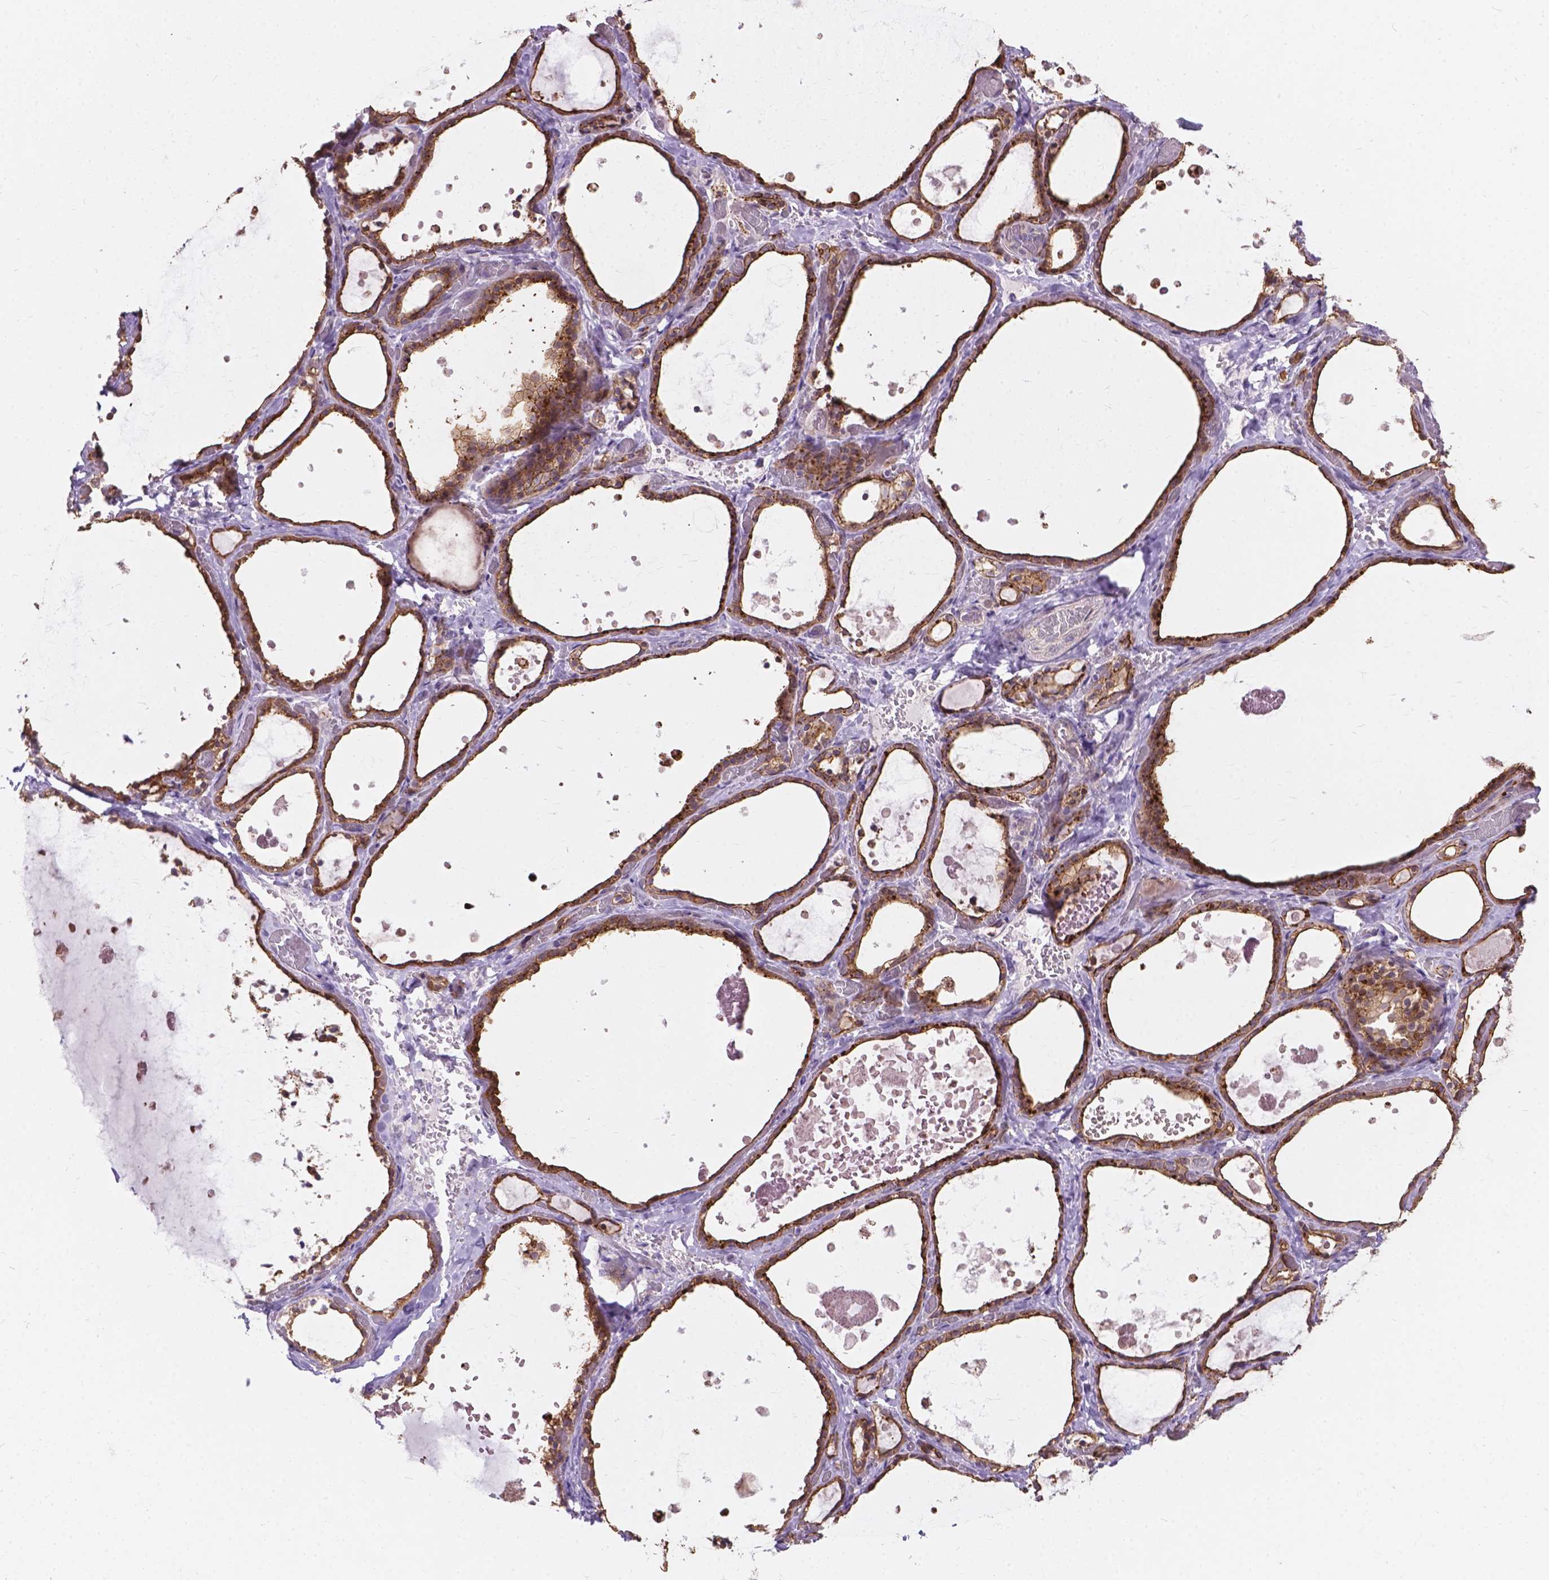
{"staining": {"intensity": "moderate", "quantity": "25%-75%", "location": "cytoplasmic/membranous"}, "tissue": "thyroid gland", "cell_type": "Glandular cells", "image_type": "normal", "snomed": [{"axis": "morphology", "description": "Normal tissue, NOS"}, {"axis": "topography", "description": "Thyroid gland"}], "caption": "Immunohistochemistry (IHC) image of normal thyroid gland: thyroid gland stained using immunohistochemistry demonstrates medium levels of moderate protein expression localized specifically in the cytoplasmic/membranous of glandular cells, appearing as a cytoplasmic/membranous brown color.", "gene": "MYH14", "patient": {"sex": "female", "age": 56}}